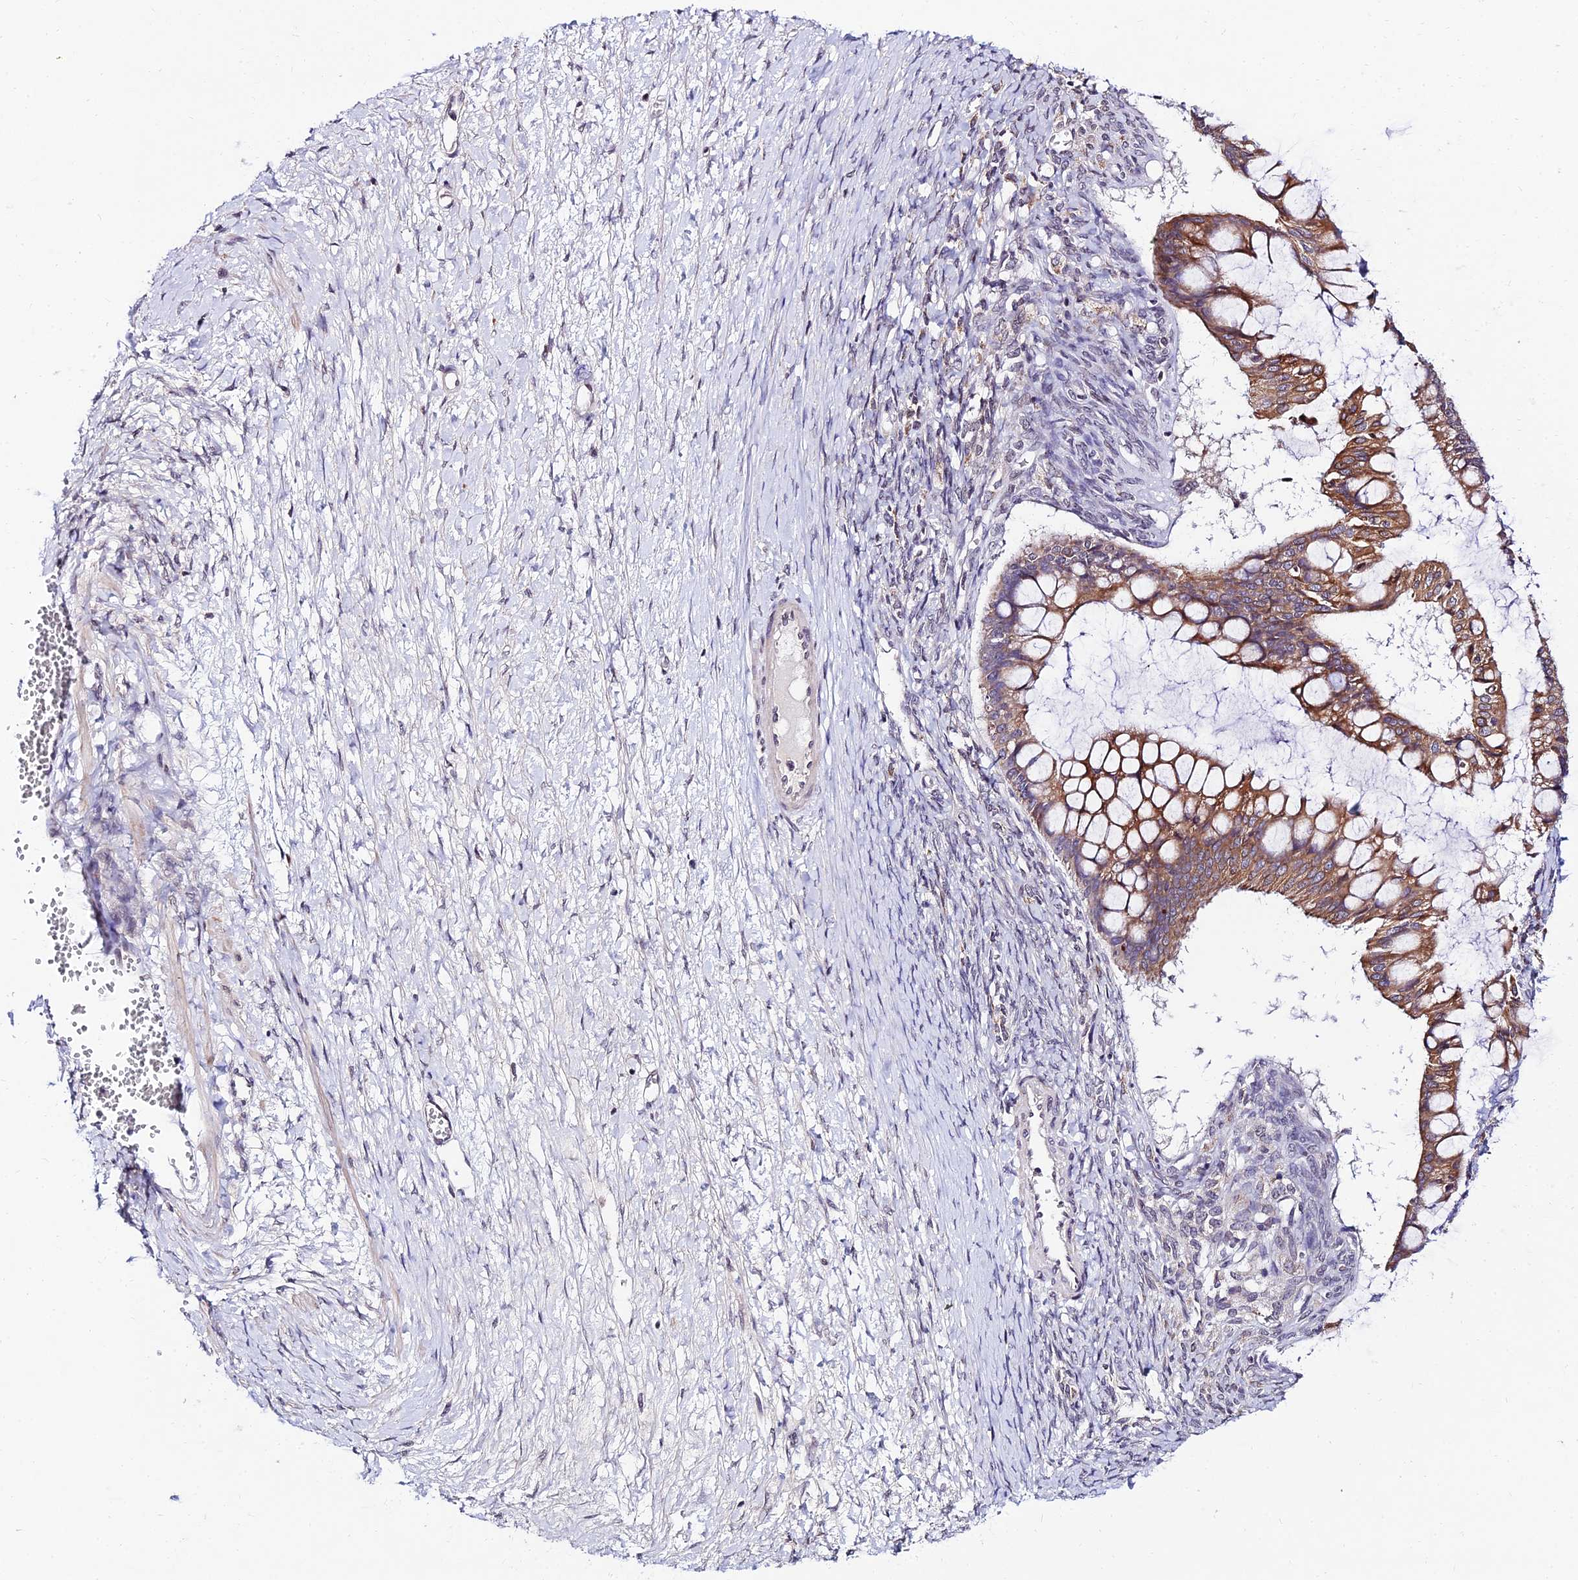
{"staining": {"intensity": "moderate", "quantity": ">75%", "location": "cytoplasmic/membranous"}, "tissue": "ovarian cancer", "cell_type": "Tumor cells", "image_type": "cancer", "snomed": [{"axis": "morphology", "description": "Cystadenocarcinoma, mucinous, NOS"}, {"axis": "topography", "description": "Ovary"}], "caption": "An immunohistochemistry photomicrograph of neoplastic tissue is shown. Protein staining in brown shows moderate cytoplasmic/membranous positivity in ovarian mucinous cystadenocarcinoma within tumor cells. The protein of interest is shown in brown color, while the nuclei are stained blue.", "gene": "CDNF", "patient": {"sex": "female", "age": 73}}